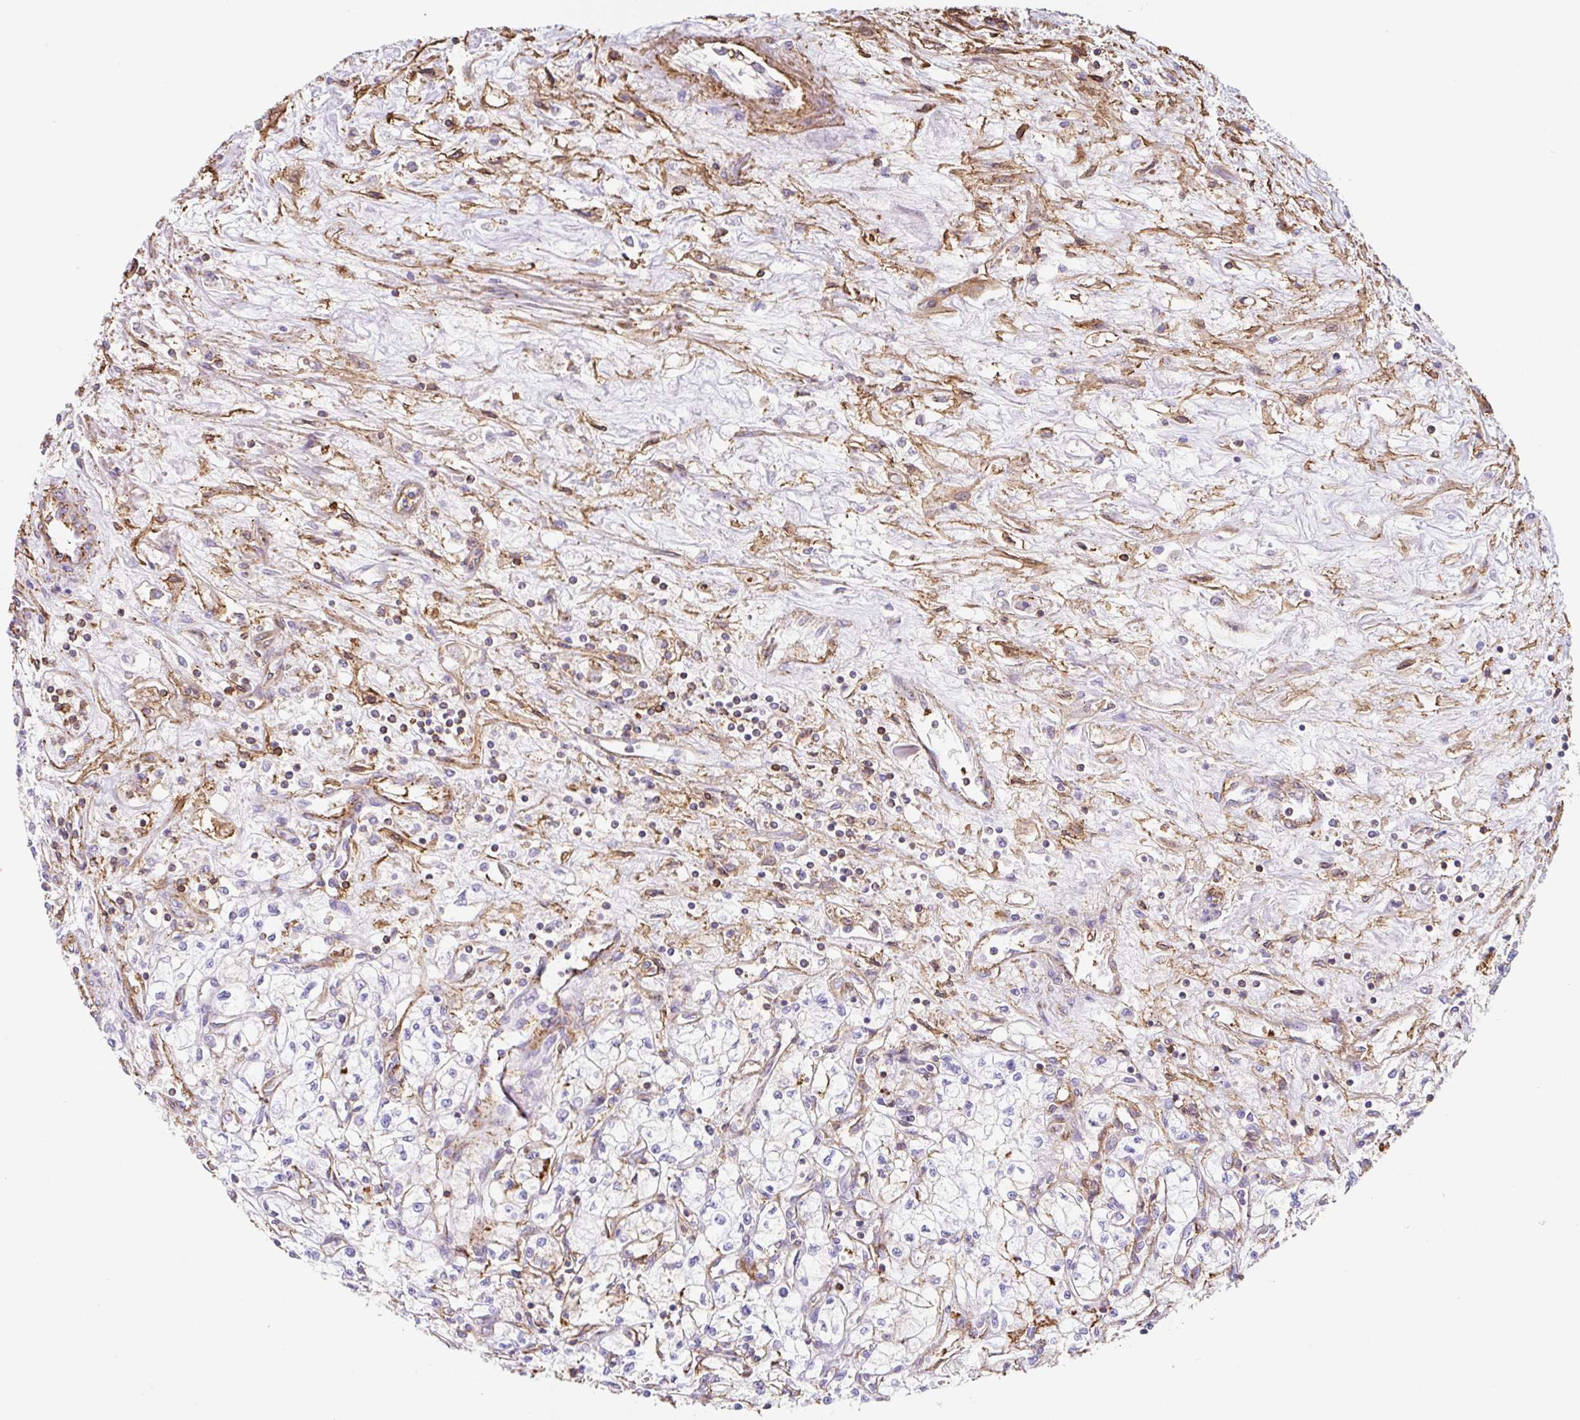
{"staining": {"intensity": "negative", "quantity": "none", "location": "none"}, "tissue": "renal cancer", "cell_type": "Tumor cells", "image_type": "cancer", "snomed": [{"axis": "morphology", "description": "Adenocarcinoma, NOS"}, {"axis": "topography", "description": "Kidney"}], "caption": "Adenocarcinoma (renal) was stained to show a protein in brown. There is no significant positivity in tumor cells.", "gene": "MTTP", "patient": {"sex": "male", "age": 59}}